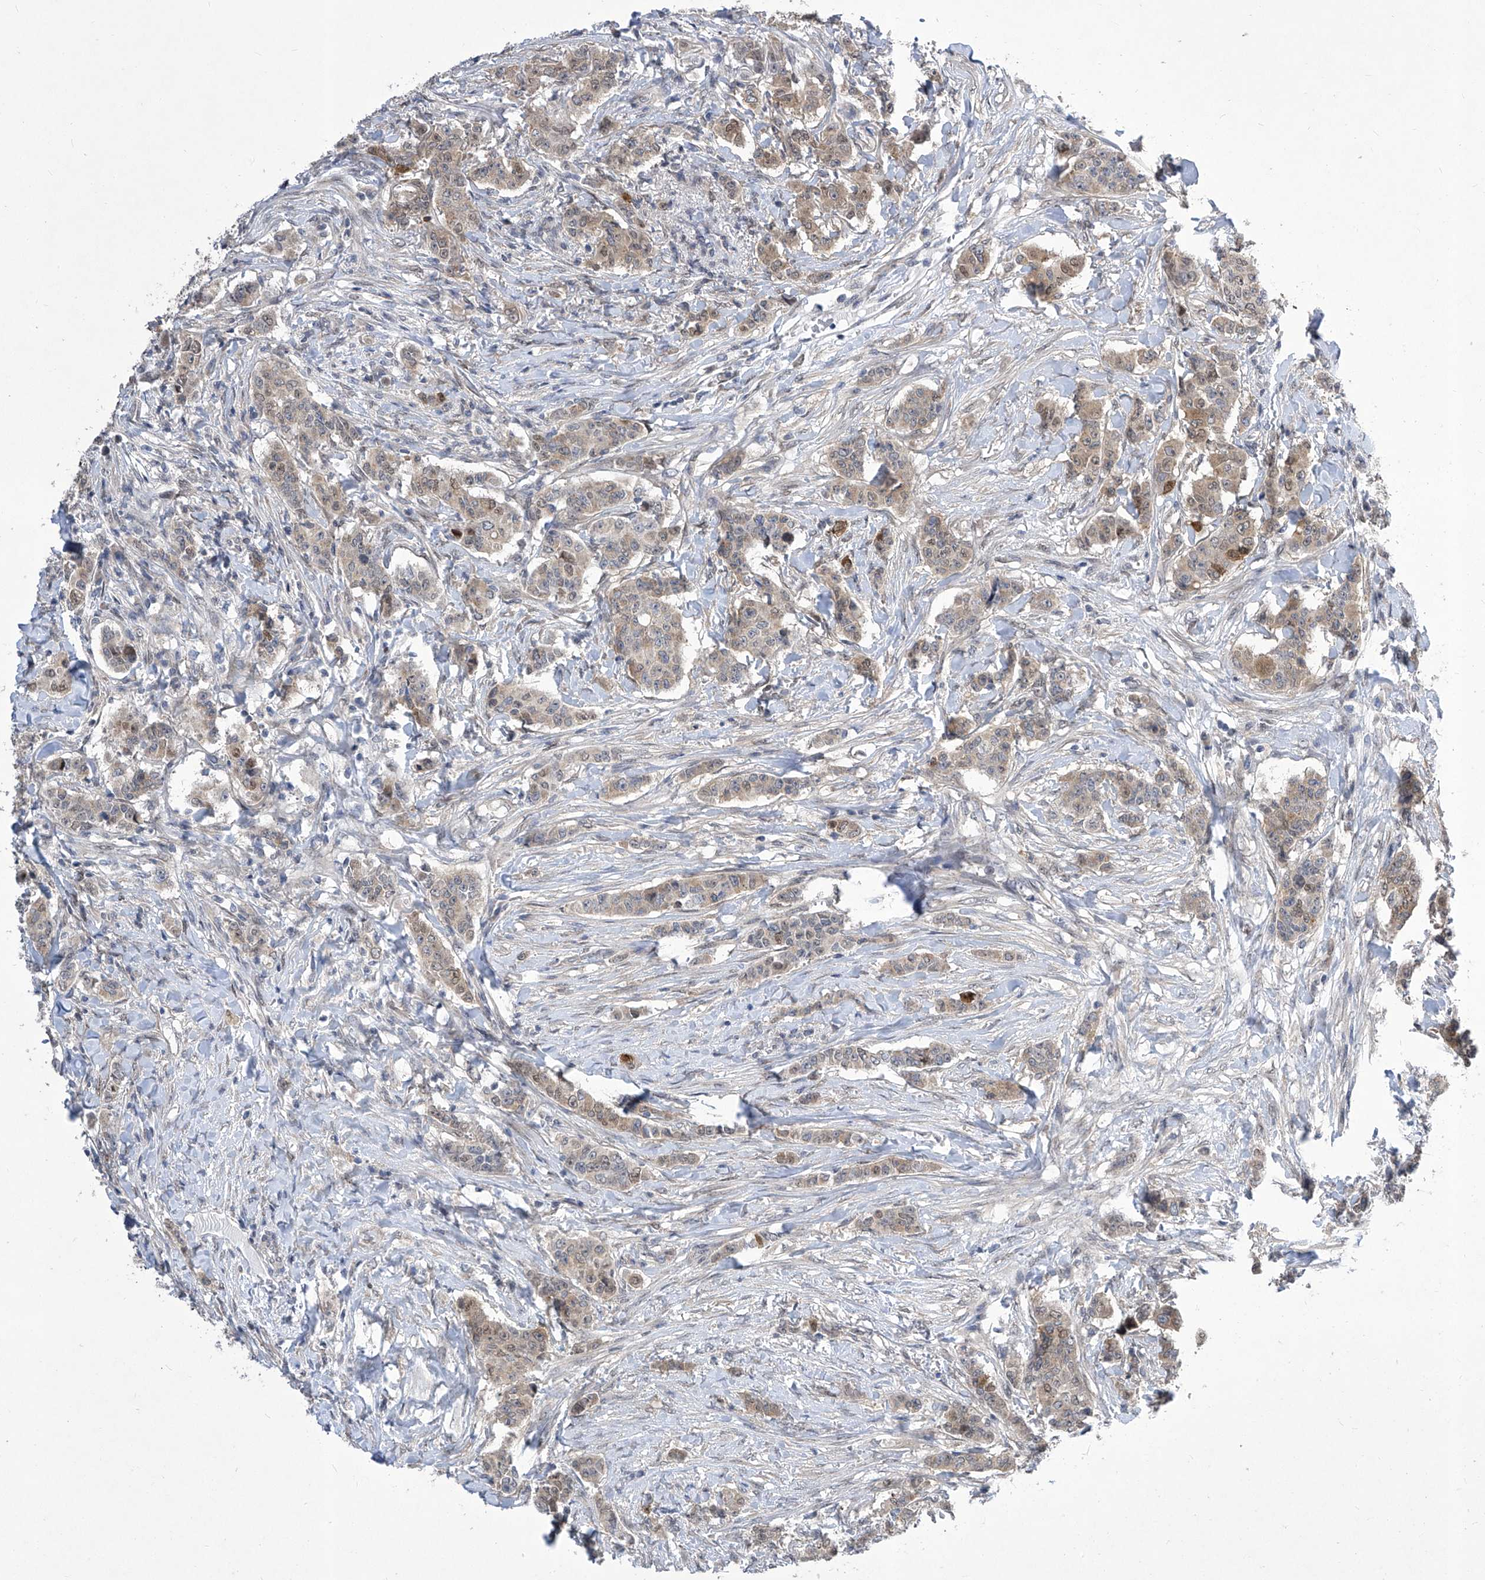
{"staining": {"intensity": "weak", "quantity": "25%-75%", "location": "cytoplasmic/membranous"}, "tissue": "breast cancer", "cell_type": "Tumor cells", "image_type": "cancer", "snomed": [{"axis": "morphology", "description": "Duct carcinoma"}, {"axis": "topography", "description": "Breast"}], "caption": "Immunohistochemistry (IHC) staining of breast cancer (invasive ductal carcinoma), which reveals low levels of weak cytoplasmic/membranous expression in approximately 25%-75% of tumor cells indicating weak cytoplasmic/membranous protein positivity. The staining was performed using DAB (3,3'-diaminobenzidine) (brown) for protein detection and nuclei were counterstained in hematoxylin (blue).", "gene": "CETN2", "patient": {"sex": "female", "age": 40}}